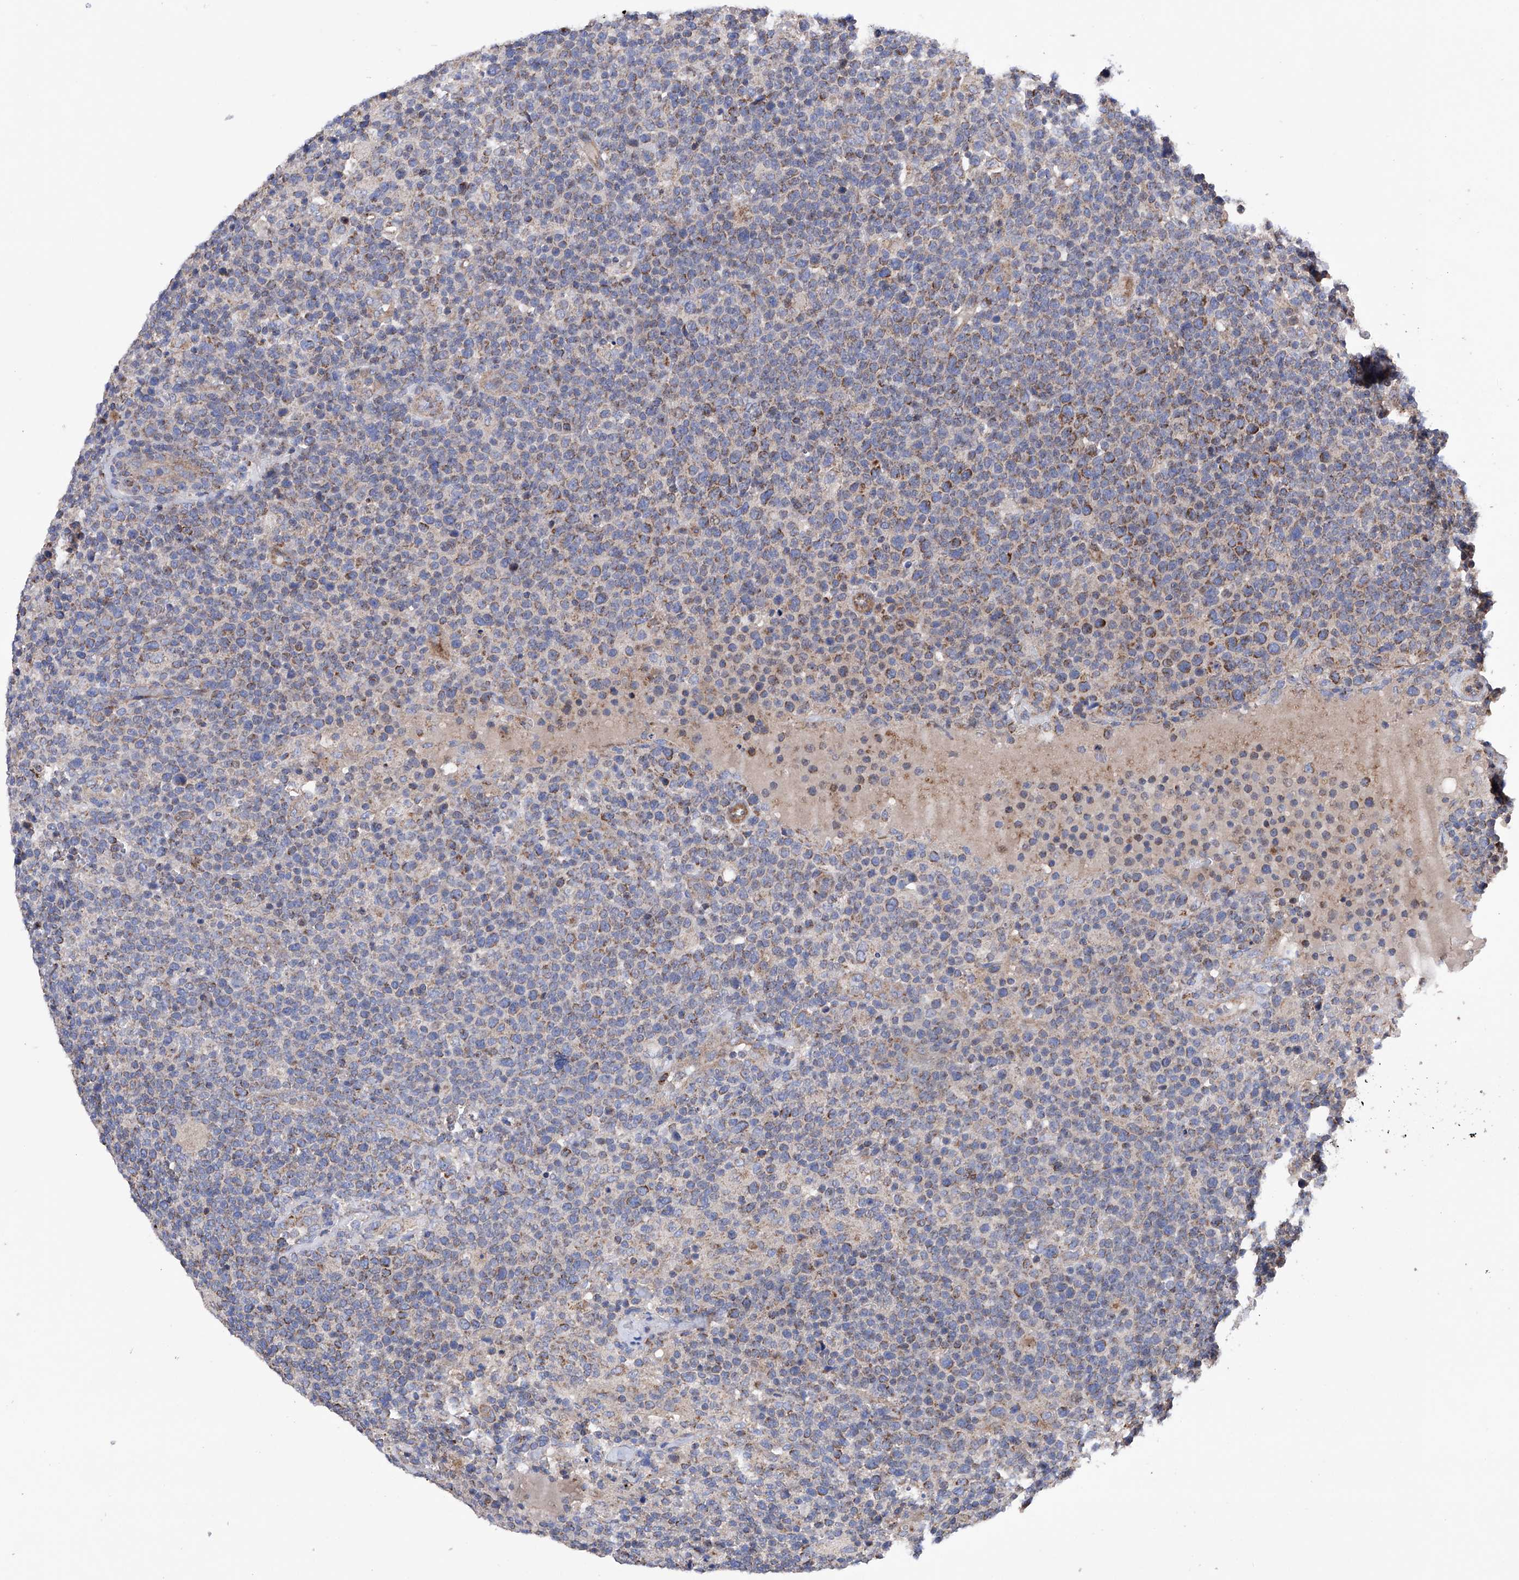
{"staining": {"intensity": "moderate", "quantity": "<25%", "location": "cytoplasmic/membranous"}, "tissue": "lymphoma", "cell_type": "Tumor cells", "image_type": "cancer", "snomed": [{"axis": "morphology", "description": "Malignant lymphoma, non-Hodgkin's type, High grade"}, {"axis": "topography", "description": "Lymph node"}], "caption": "High-grade malignant lymphoma, non-Hodgkin's type stained with immunohistochemistry demonstrates moderate cytoplasmic/membranous expression in about <25% of tumor cells. (DAB (3,3'-diaminobenzidine) IHC with brightfield microscopy, high magnification).", "gene": "EFCAB2", "patient": {"sex": "male", "age": 61}}